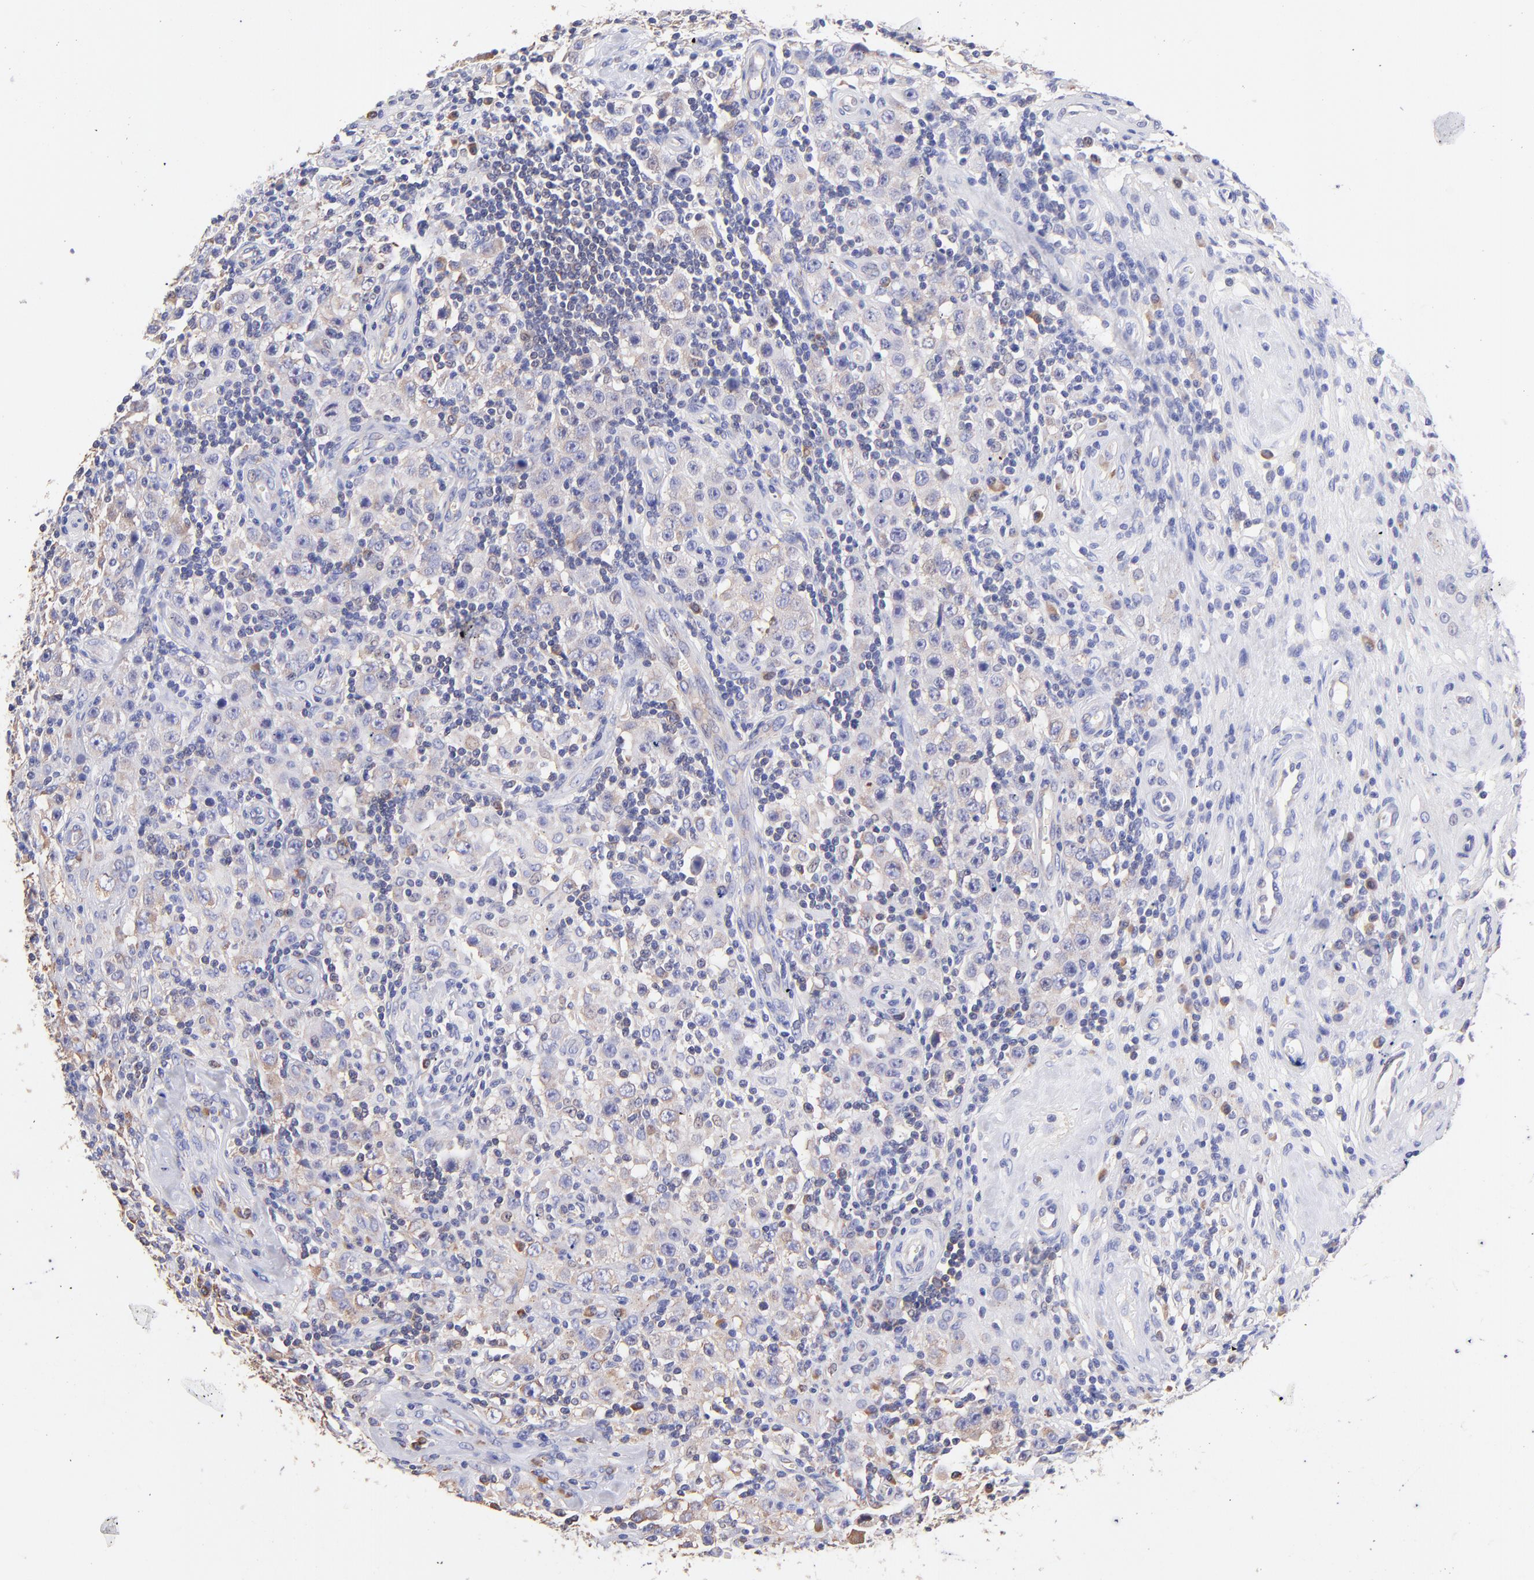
{"staining": {"intensity": "moderate", "quantity": "25%-75%", "location": "cytoplasmic/membranous"}, "tissue": "testis cancer", "cell_type": "Tumor cells", "image_type": "cancer", "snomed": [{"axis": "morphology", "description": "Seminoma, NOS"}, {"axis": "topography", "description": "Testis"}], "caption": "This photomicrograph exhibits immunohistochemistry (IHC) staining of testis cancer, with medium moderate cytoplasmic/membranous staining in approximately 25%-75% of tumor cells.", "gene": "RPL30", "patient": {"sex": "male", "age": 32}}